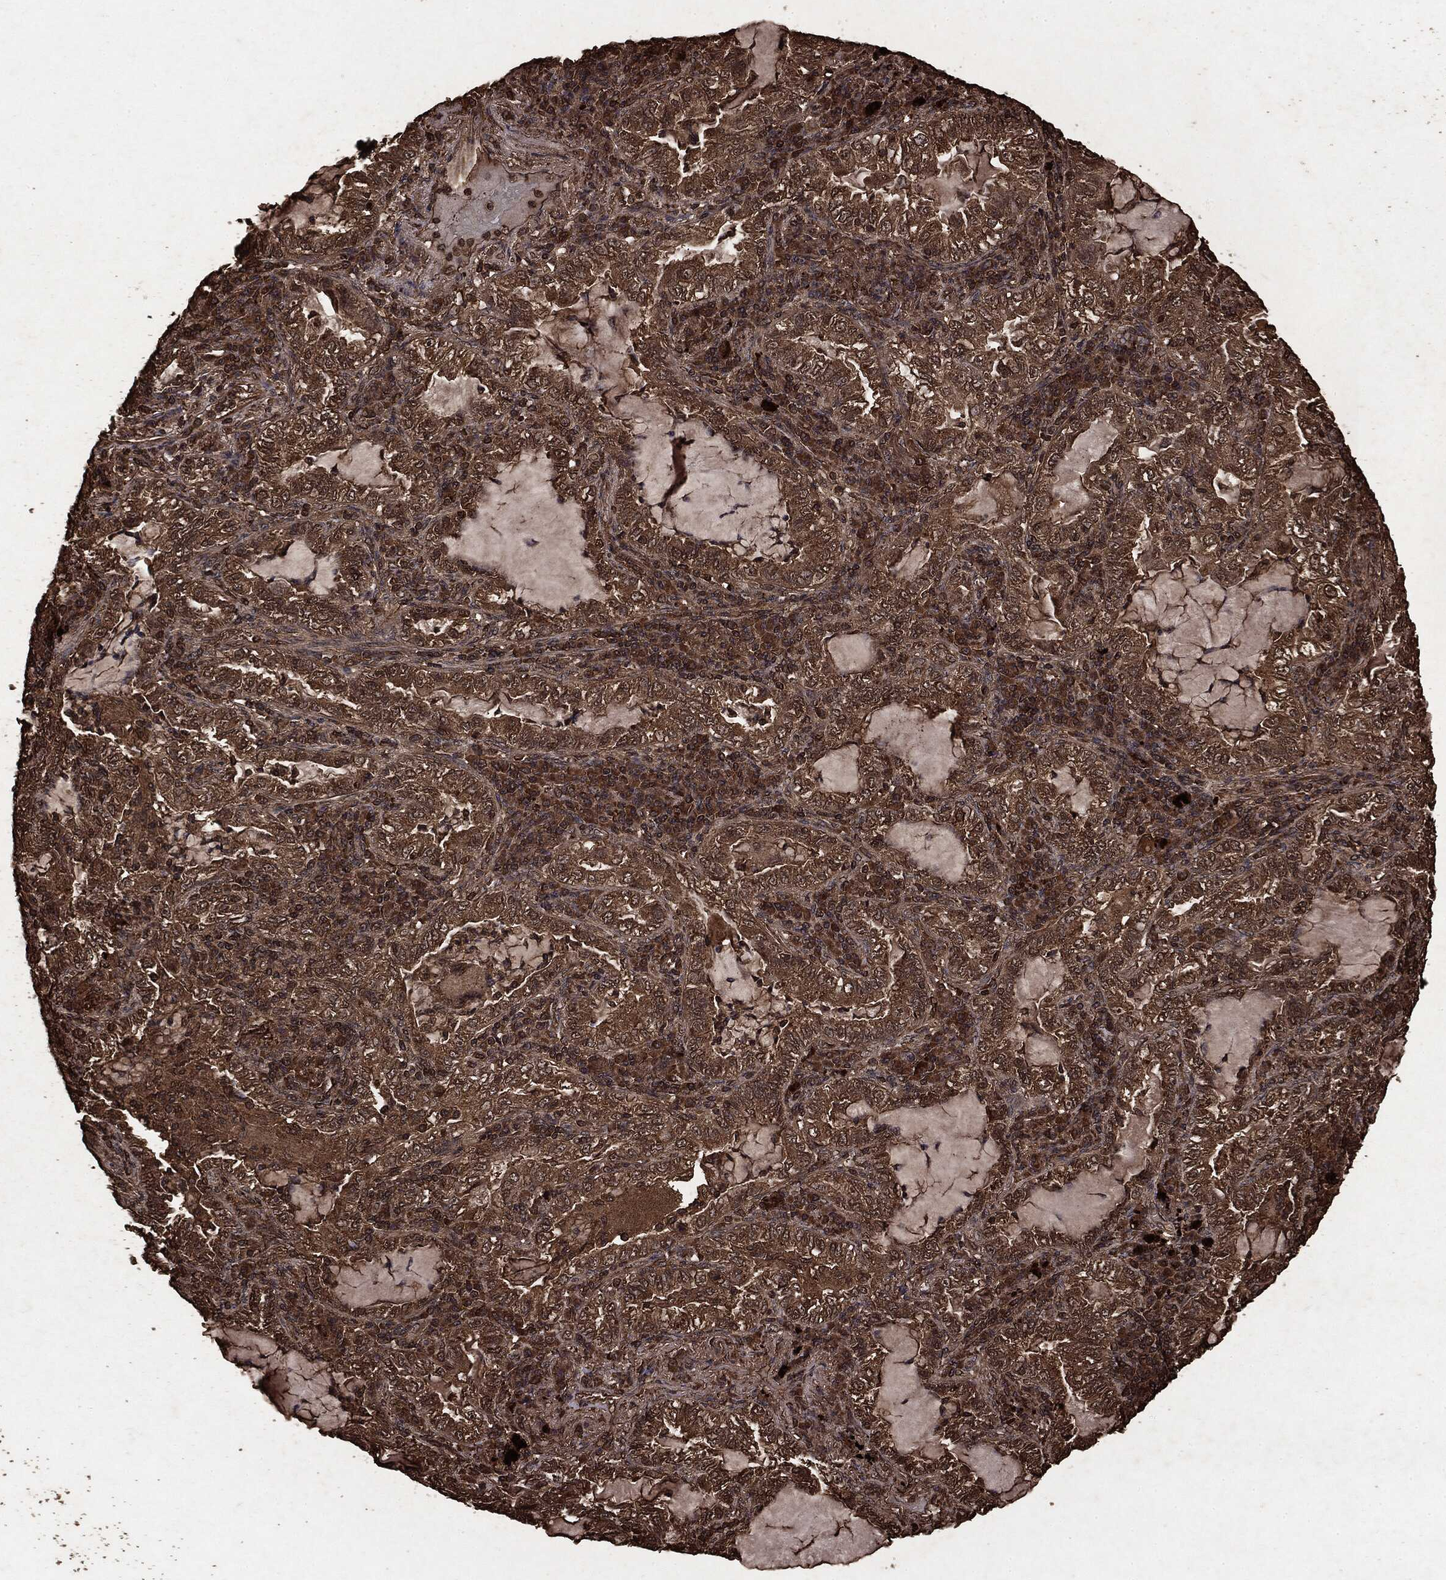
{"staining": {"intensity": "strong", "quantity": ">75%", "location": "cytoplasmic/membranous"}, "tissue": "lung cancer", "cell_type": "Tumor cells", "image_type": "cancer", "snomed": [{"axis": "morphology", "description": "Adenocarcinoma, NOS"}, {"axis": "topography", "description": "Lung"}], "caption": "Lung cancer was stained to show a protein in brown. There is high levels of strong cytoplasmic/membranous expression in approximately >75% of tumor cells. (DAB (3,3'-diaminobenzidine) IHC with brightfield microscopy, high magnification).", "gene": "ARAF", "patient": {"sex": "female", "age": 73}}